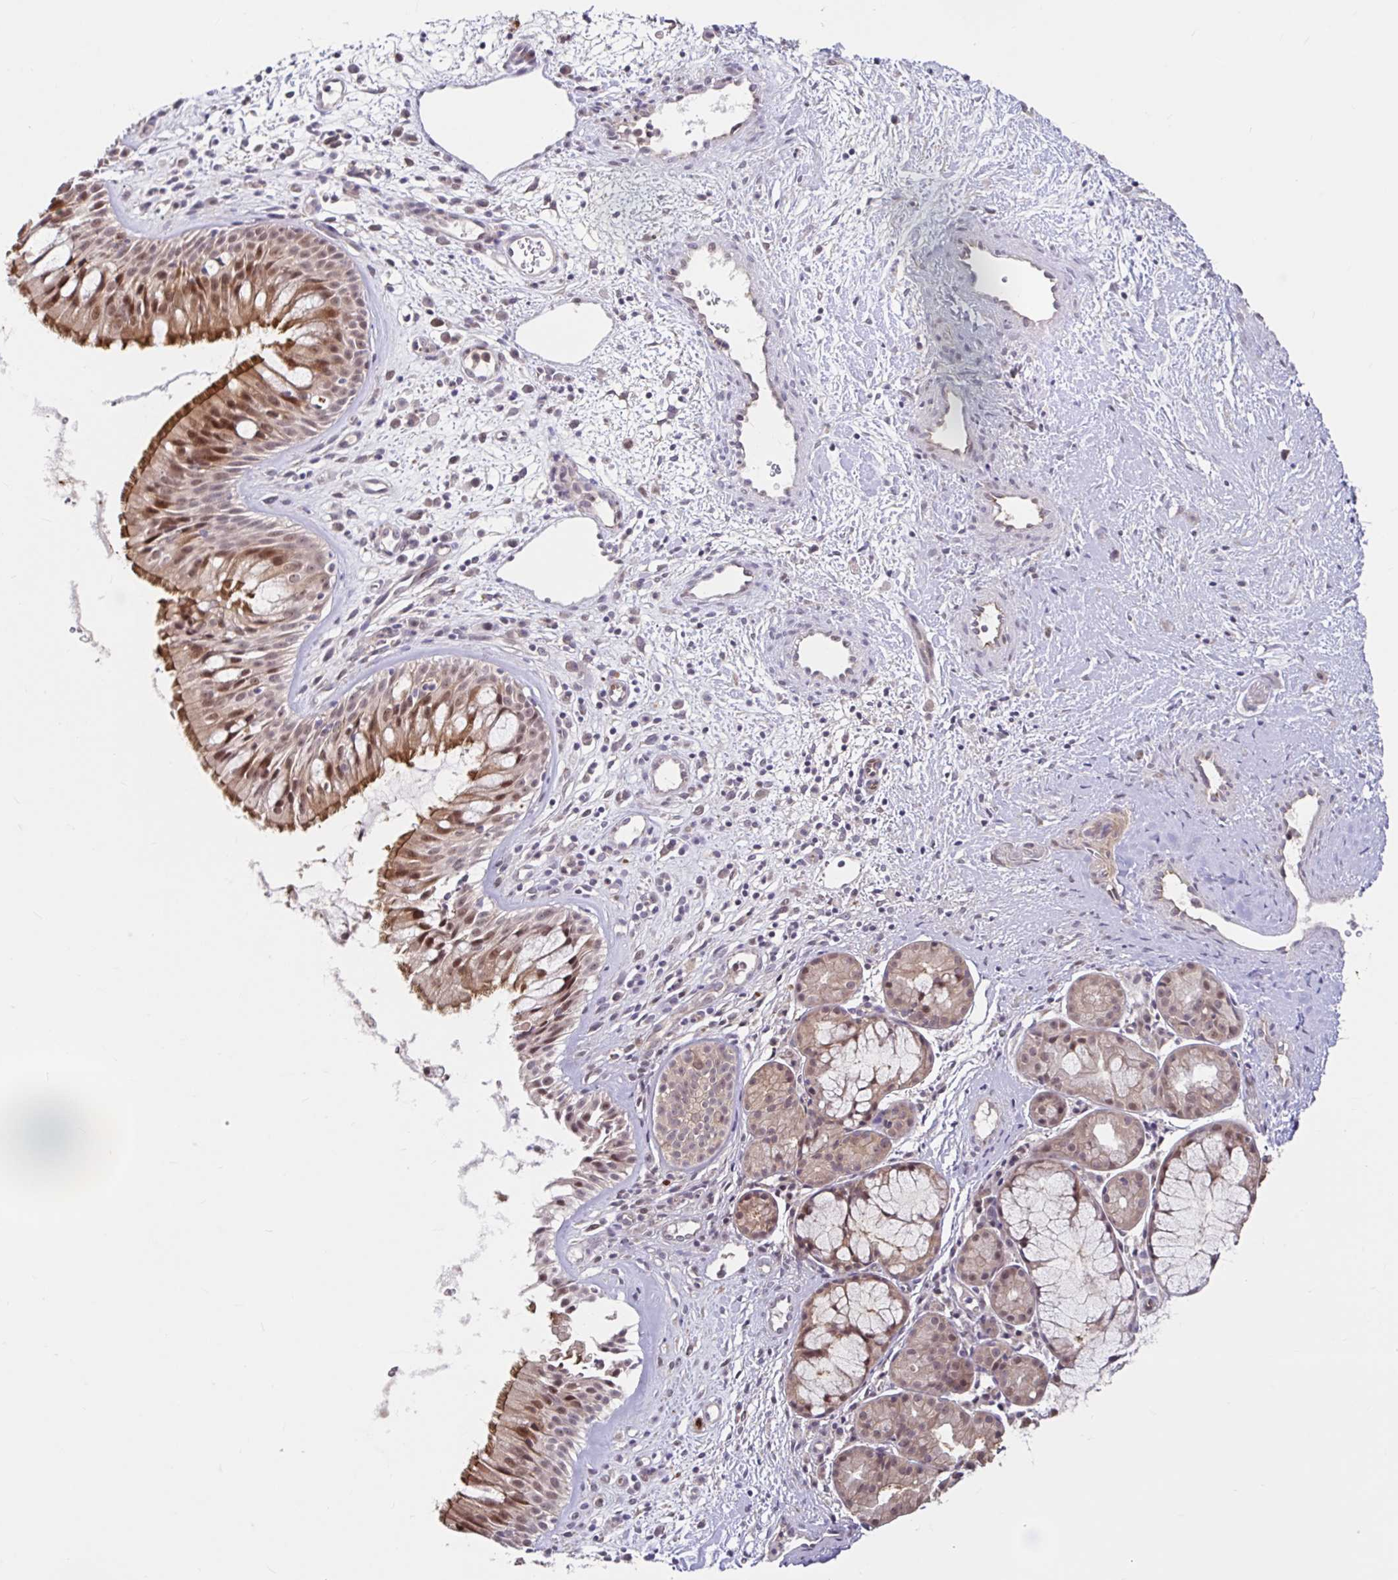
{"staining": {"intensity": "moderate", "quantity": "25%-75%", "location": "cytoplasmic/membranous,nuclear"}, "tissue": "nasopharynx", "cell_type": "Respiratory epithelial cells", "image_type": "normal", "snomed": [{"axis": "morphology", "description": "Normal tissue, NOS"}, {"axis": "topography", "description": "Nasopharynx"}], "caption": "Immunohistochemical staining of benign human nasopharynx exhibits 25%-75% levels of moderate cytoplasmic/membranous,nuclear protein staining in about 25%-75% of respiratory epithelial cells.", "gene": "STYXL1", "patient": {"sex": "male", "age": 65}}